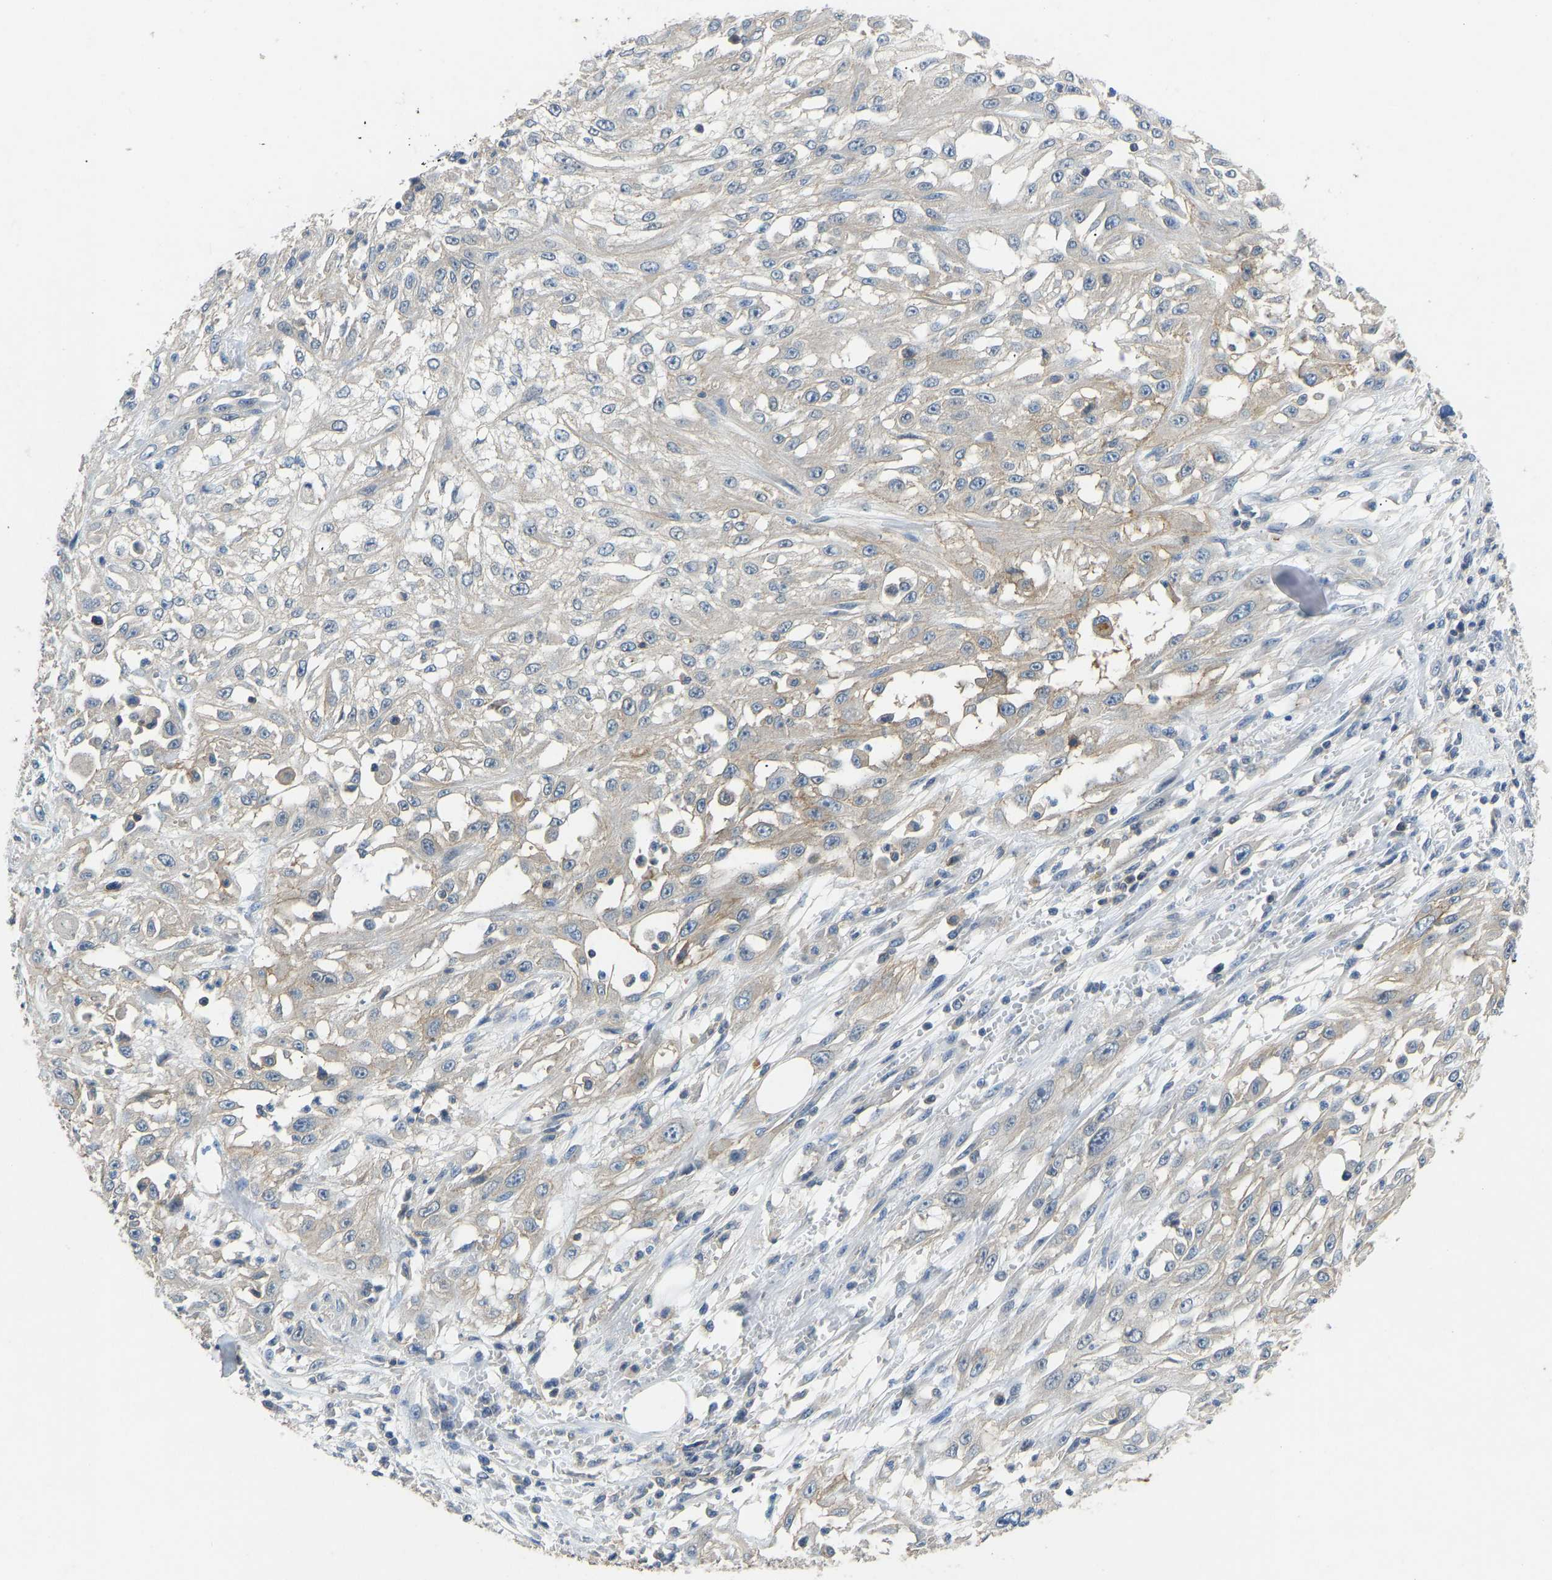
{"staining": {"intensity": "moderate", "quantity": "<25%", "location": "cytoplasmic/membranous"}, "tissue": "skin cancer", "cell_type": "Tumor cells", "image_type": "cancer", "snomed": [{"axis": "morphology", "description": "Squamous cell carcinoma, NOS"}, {"axis": "morphology", "description": "Squamous cell carcinoma, metastatic, NOS"}, {"axis": "topography", "description": "Skin"}, {"axis": "topography", "description": "Lymph node"}], "caption": "Skin metastatic squamous cell carcinoma stained with IHC shows moderate cytoplasmic/membranous staining in about <25% of tumor cells. The staining is performed using DAB (3,3'-diaminobenzidine) brown chromogen to label protein expression. The nuclei are counter-stained blue using hematoxylin.", "gene": "NDRG3", "patient": {"sex": "male", "age": 75}}